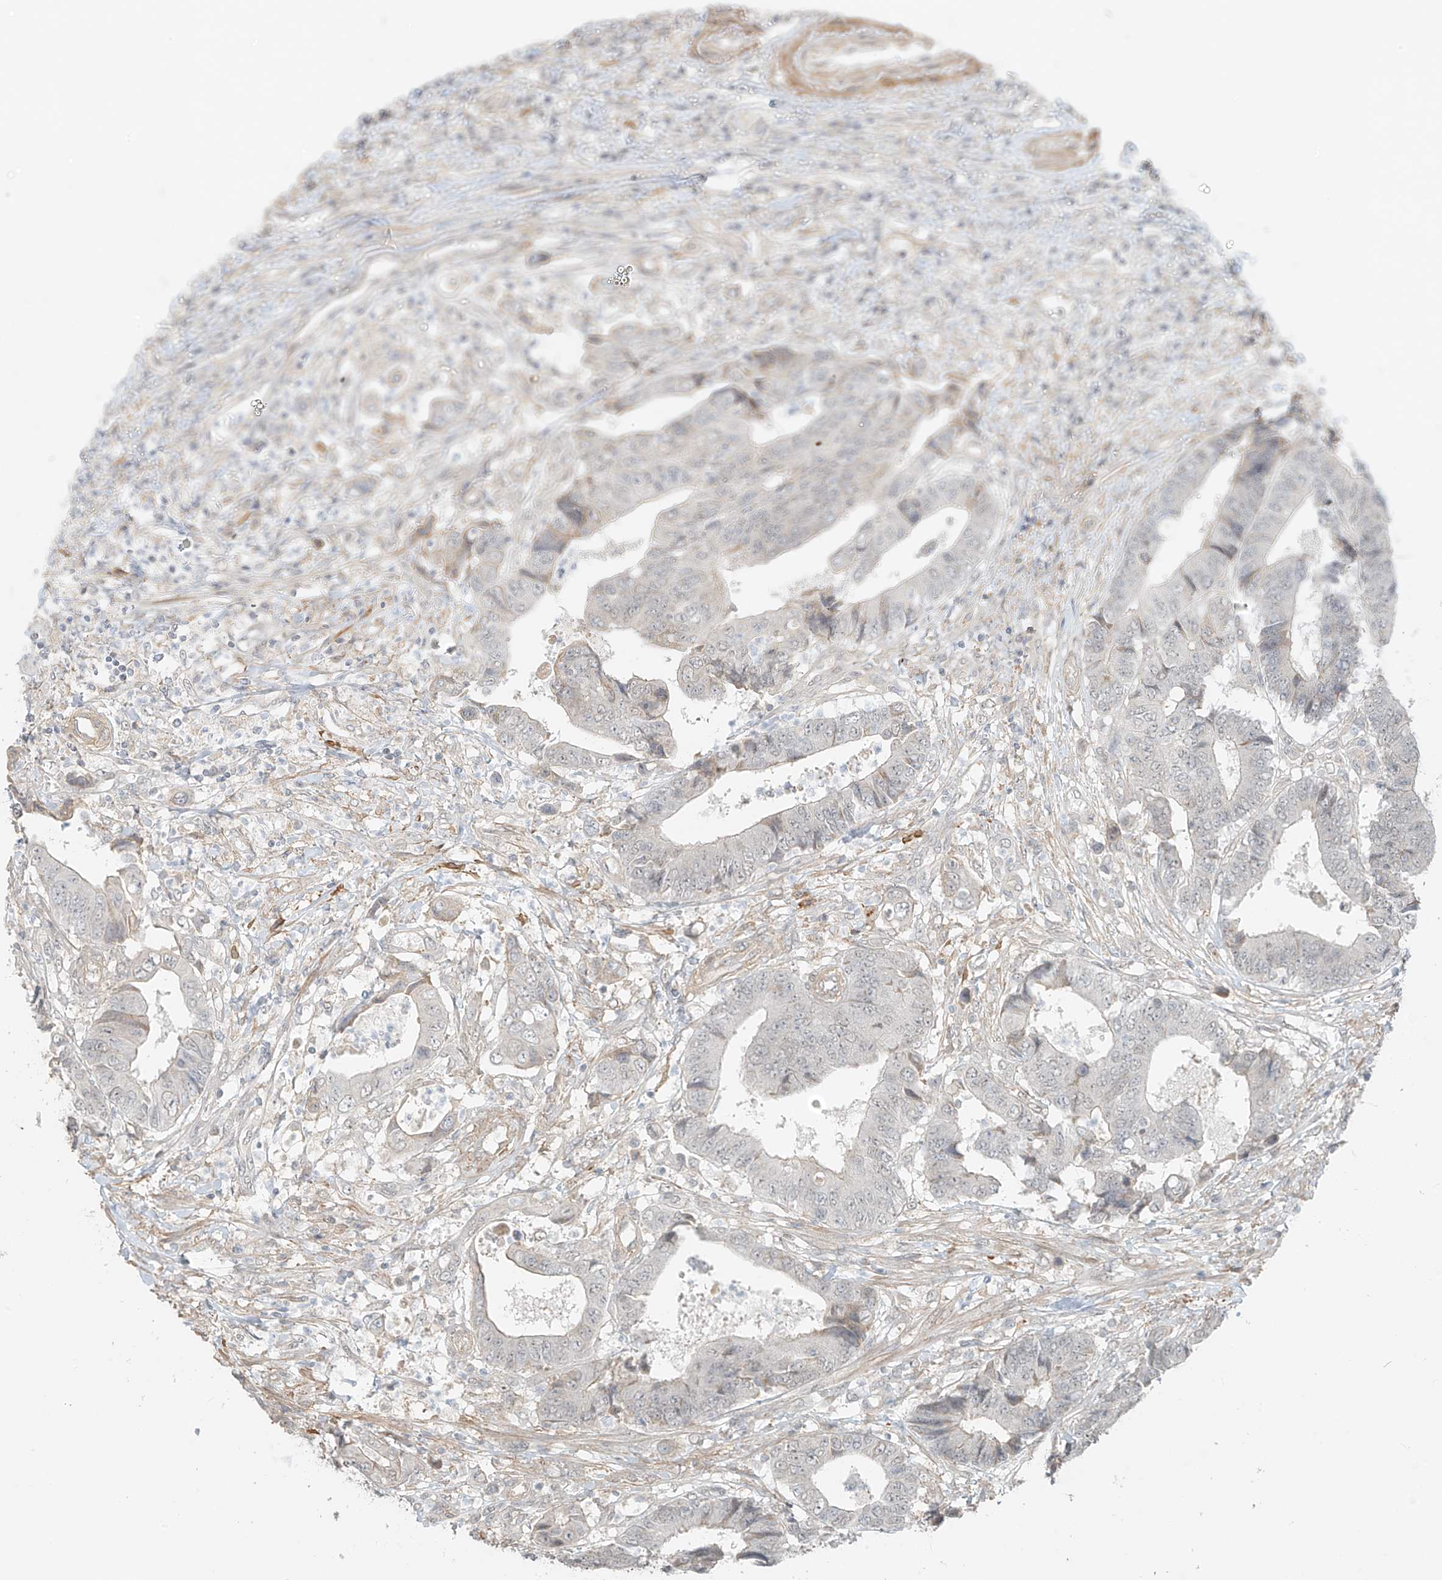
{"staining": {"intensity": "weak", "quantity": "<25%", "location": "cytoplasmic/membranous"}, "tissue": "colorectal cancer", "cell_type": "Tumor cells", "image_type": "cancer", "snomed": [{"axis": "morphology", "description": "Adenocarcinoma, NOS"}, {"axis": "topography", "description": "Rectum"}], "caption": "Immunohistochemistry (IHC) image of neoplastic tissue: human colorectal cancer stained with DAB (3,3'-diaminobenzidine) exhibits no significant protein staining in tumor cells.", "gene": "ABCD1", "patient": {"sex": "male", "age": 84}}